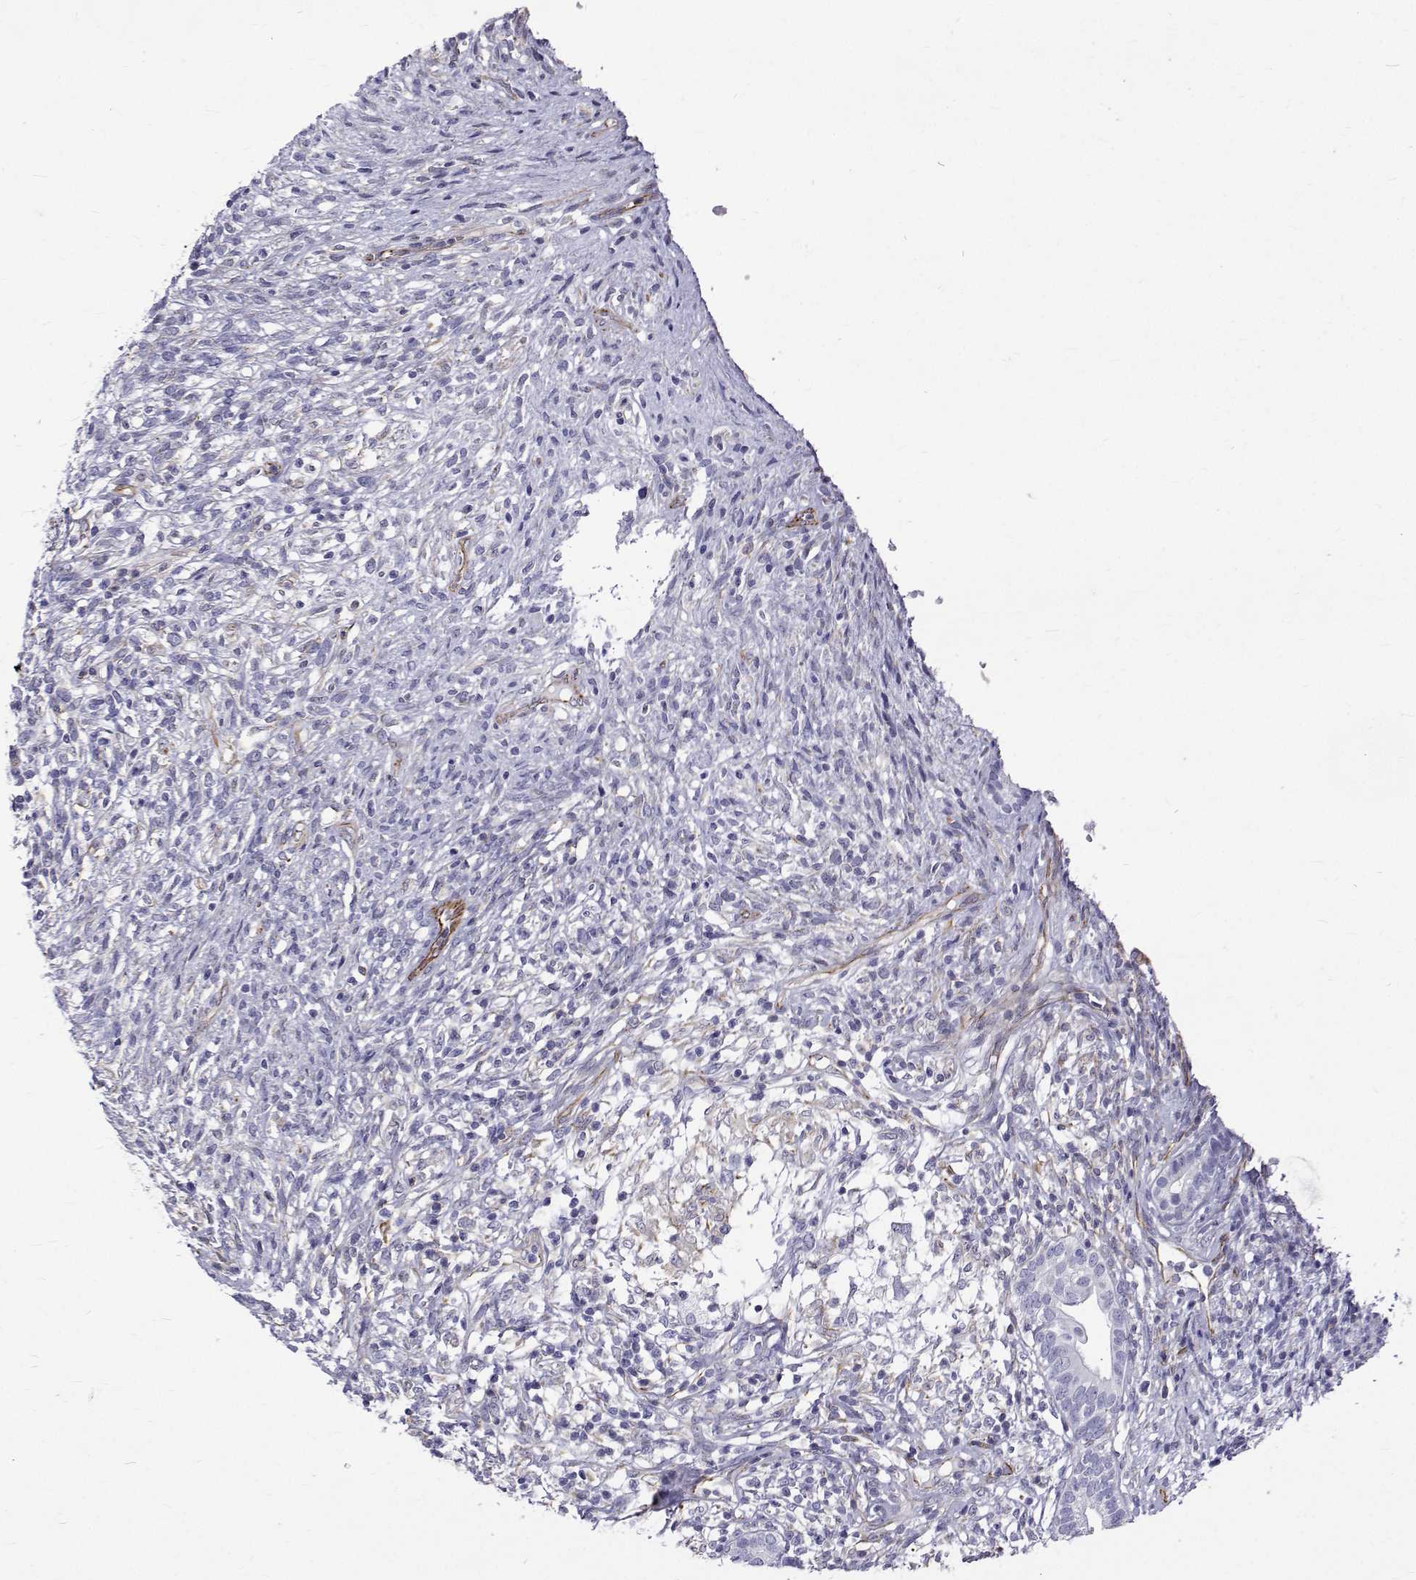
{"staining": {"intensity": "negative", "quantity": "none", "location": "none"}, "tissue": "testis cancer", "cell_type": "Tumor cells", "image_type": "cancer", "snomed": [{"axis": "morphology", "description": "Seminoma, NOS"}, {"axis": "morphology", "description": "Carcinoma, Embryonal, NOS"}, {"axis": "topography", "description": "Testis"}], "caption": "The micrograph displays no staining of tumor cells in testis cancer (seminoma). (DAB (3,3'-diaminobenzidine) immunohistochemistry (IHC), high magnification).", "gene": "OPRPN", "patient": {"sex": "male", "age": 41}}